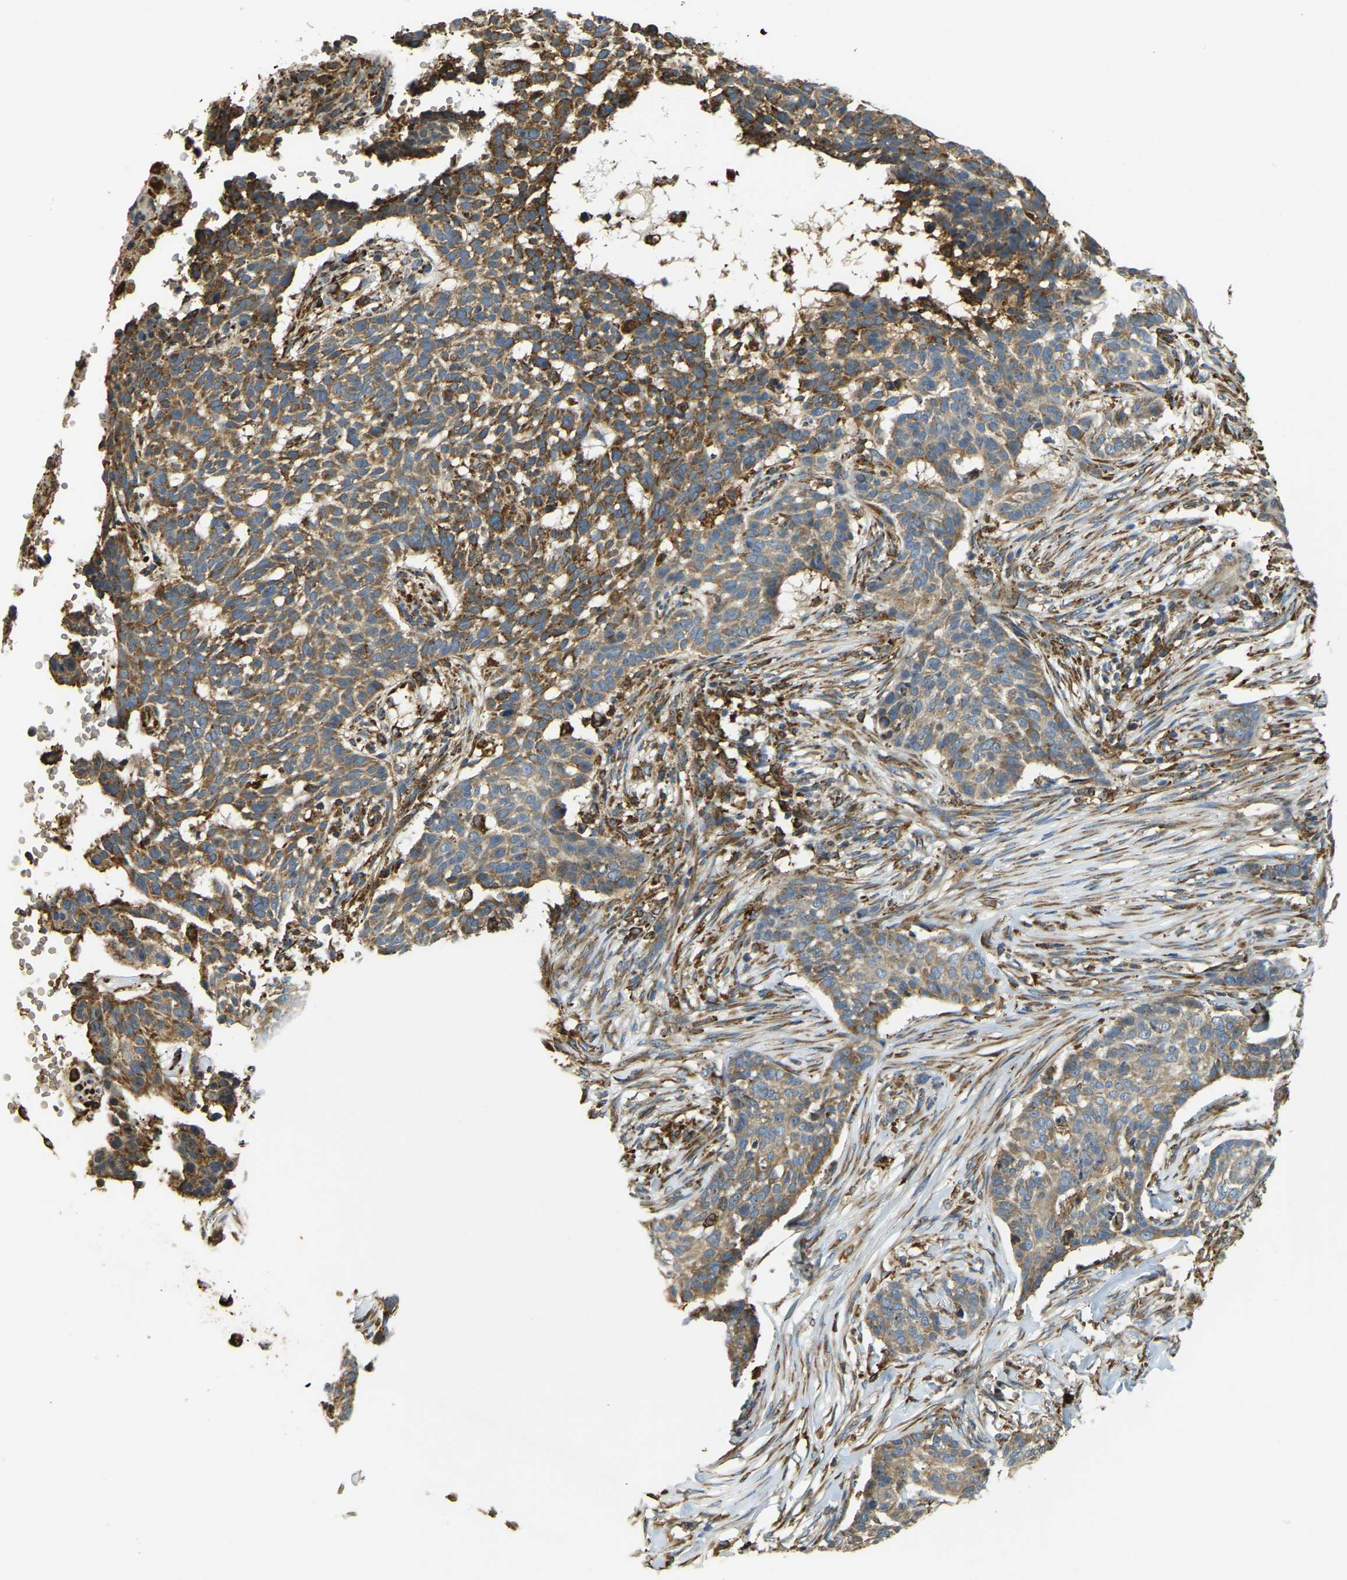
{"staining": {"intensity": "moderate", "quantity": ">75%", "location": "cytoplasmic/membranous"}, "tissue": "skin cancer", "cell_type": "Tumor cells", "image_type": "cancer", "snomed": [{"axis": "morphology", "description": "Basal cell carcinoma"}, {"axis": "topography", "description": "Skin"}], "caption": "This is an image of immunohistochemistry staining of skin basal cell carcinoma, which shows moderate staining in the cytoplasmic/membranous of tumor cells.", "gene": "RNF115", "patient": {"sex": "male", "age": 85}}